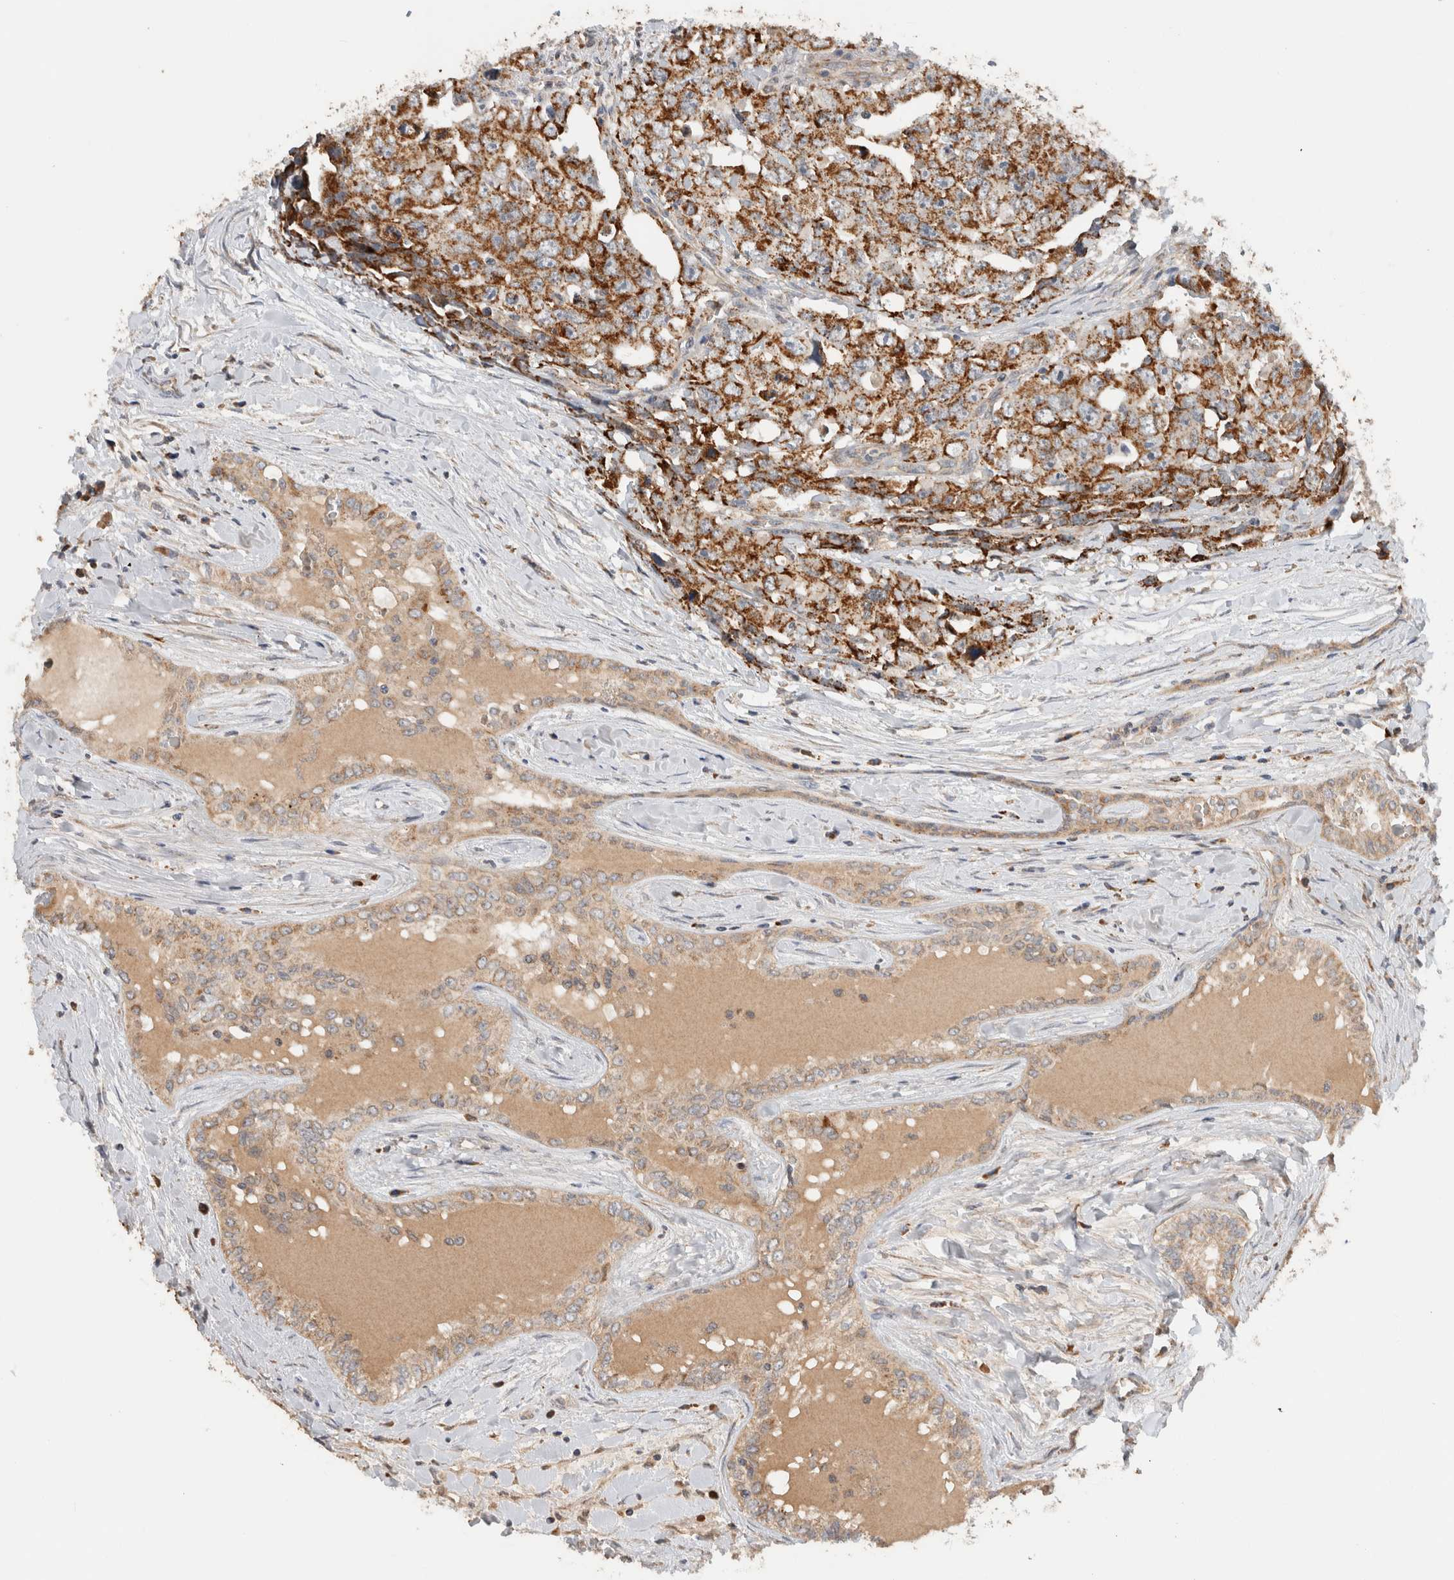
{"staining": {"intensity": "strong", "quantity": ">75%", "location": "cytoplasmic/membranous"}, "tissue": "testis cancer", "cell_type": "Tumor cells", "image_type": "cancer", "snomed": [{"axis": "morphology", "description": "Carcinoma, Embryonal, NOS"}, {"axis": "topography", "description": "Testis"}], "caption": "Strong cytoplasmic/membranous expression for a protein is identified in about >75% of tumor cells of testis cancer using immunohistochemistry (IHC).", "gene": "AMPD1", "patient": {"sex": "male", "age": 28}}